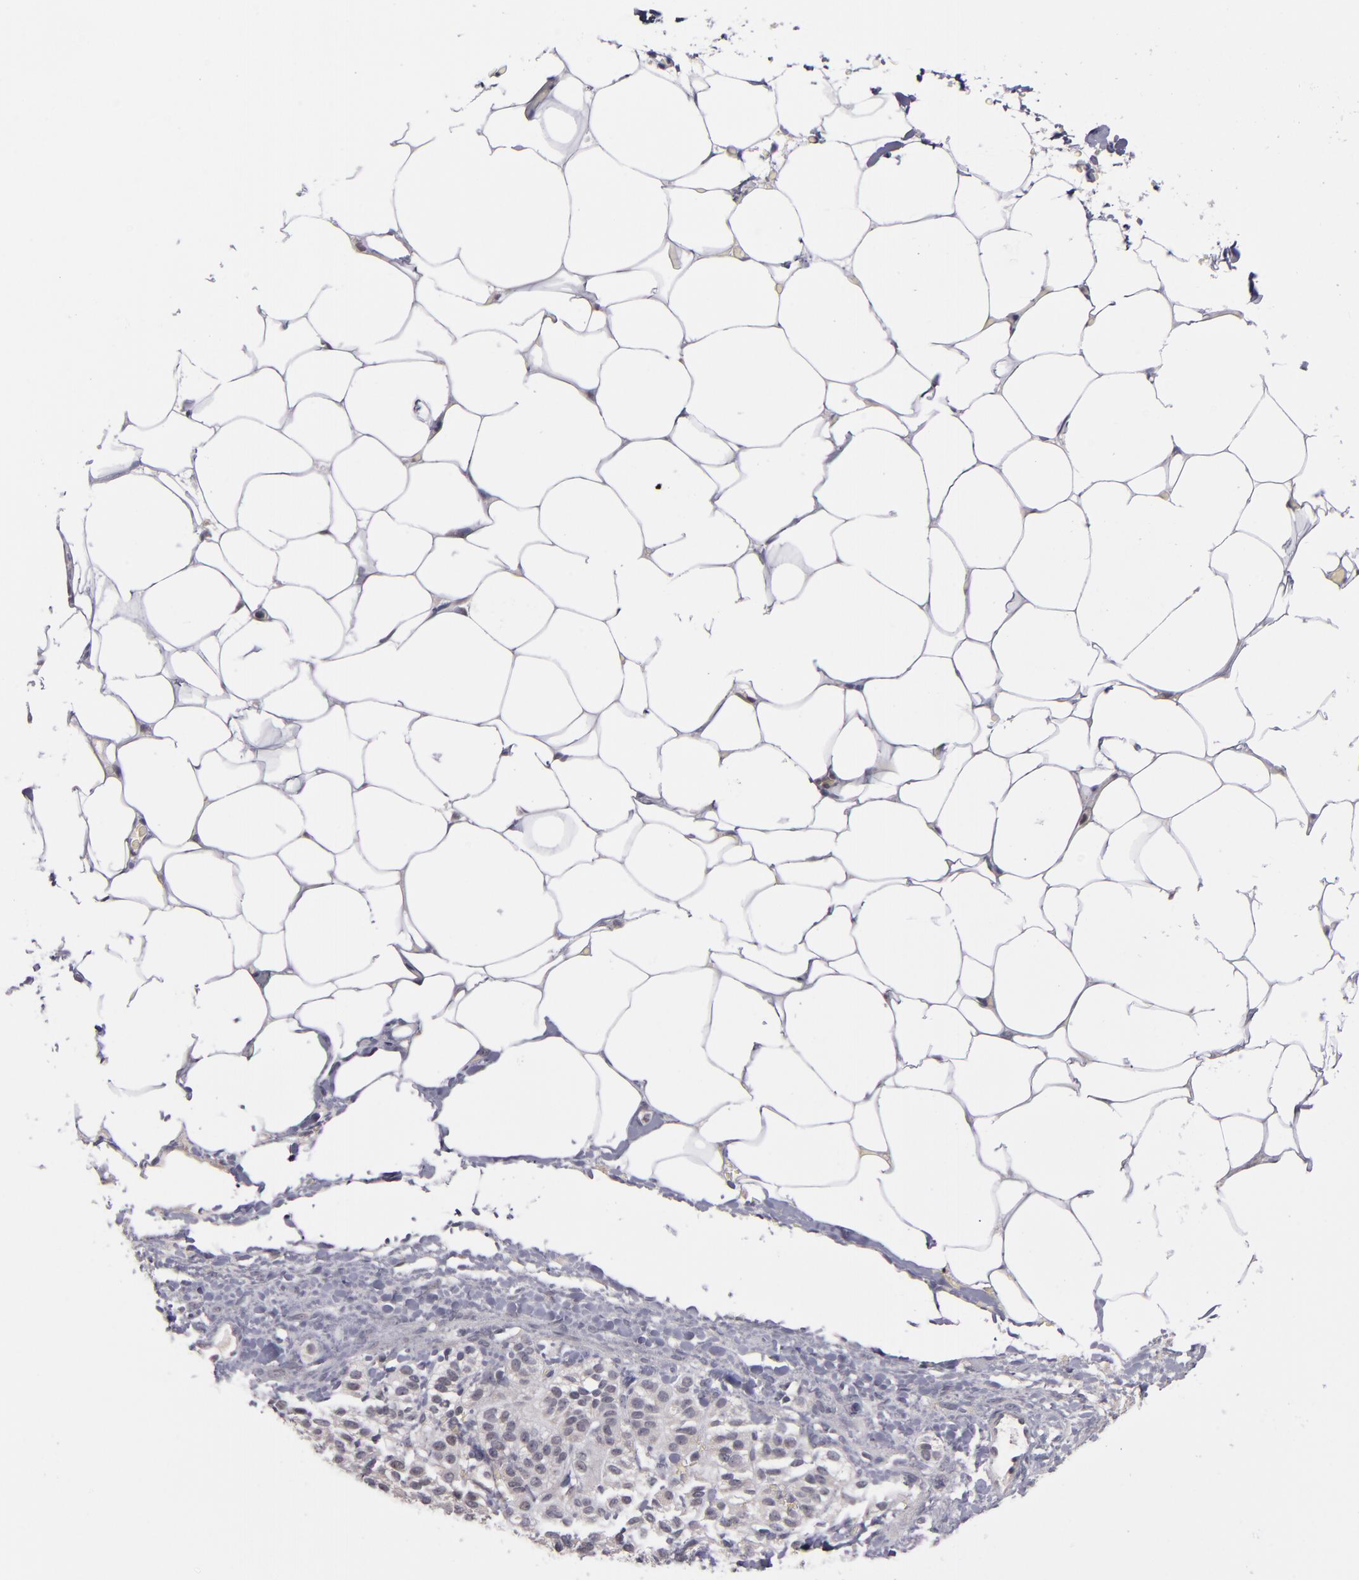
{"staining": {"intensity": "negative", "quantity": "none", "location": "none"}, "tissue": "adrenal gland", "cell_type": "Glandular cells", "image_type": "normal", "snomed": [{"axis": "morphology", "description": "Normal tissue, NOS"}, {"axis": "topography", "description": "Adrenal gland"}], "caption": "DAB immunohistochemical staining of unremarkable human adrenal gland shows no significant expression in glandular cells. (DAB immunohistochemistry (IHC), high magnification).", "gene": "CDC7", "patient": {"sex": "male", "age": 35}}